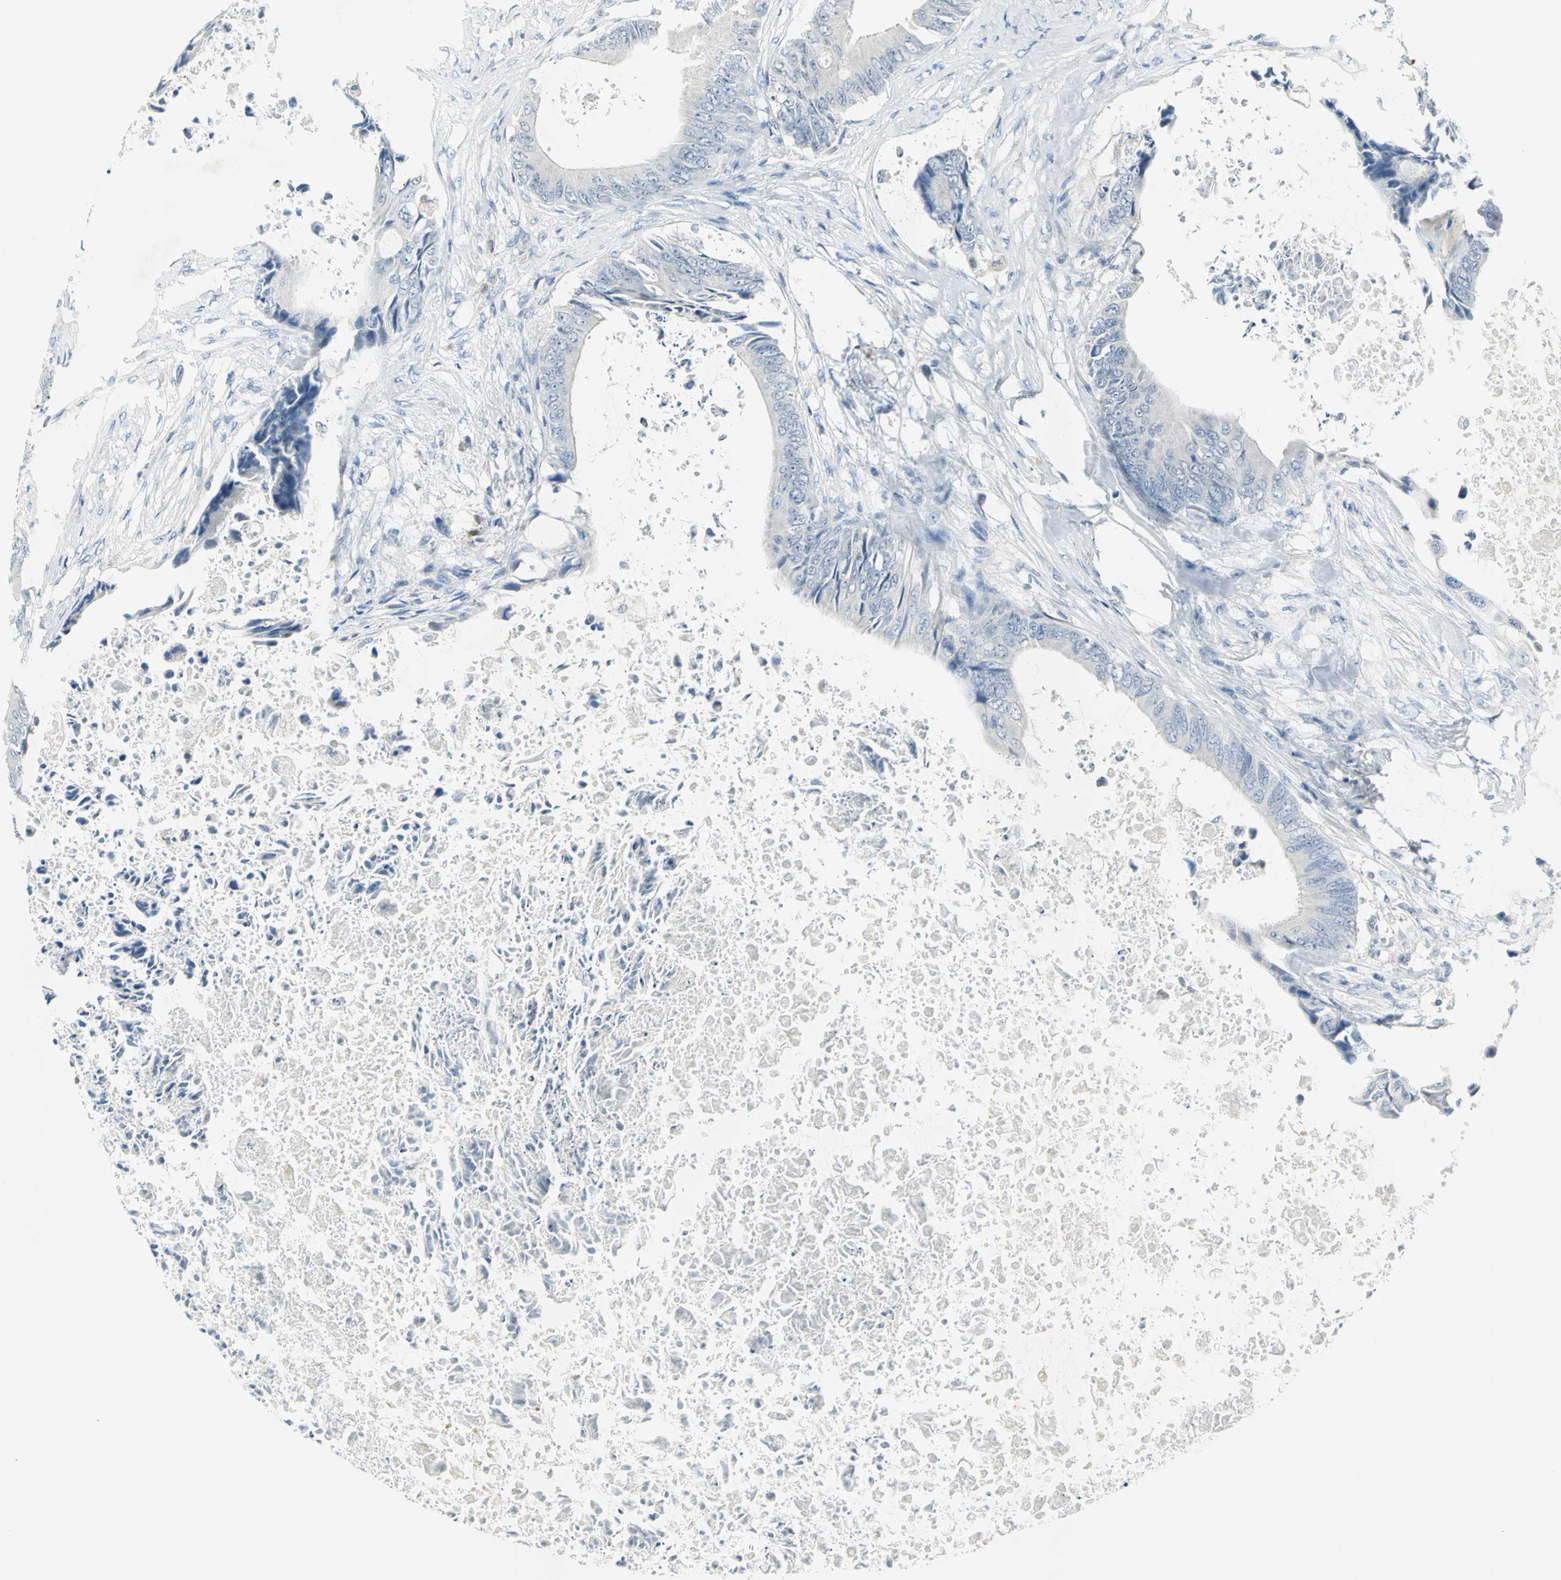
{"staining": {"intensity": "negative", "quantity": "none", "location": "none"}, "tissue": "colorectal cancer", "cell_type": "Tumor cells", "image_type": "cancer", "snomed": [{"axis": "morphology", "description": "Normal tissue, NOS"}, {"axis": "morphology", "description": "Adenocarcinoma, NOS"}, {"axis": "topography", "description": "Rectum"}, {"axis": "topography", "description": "Peripheral nerve tissue"}], "caption": "An immunohistochemistry (IHC) image of adenocarcinoma (colorectal) is shown. There is no staining in tumor cells of adenocarcinoma (colorectal).", "gene": "ZIC1", "patient": {"sex": "female", "age": 77}}